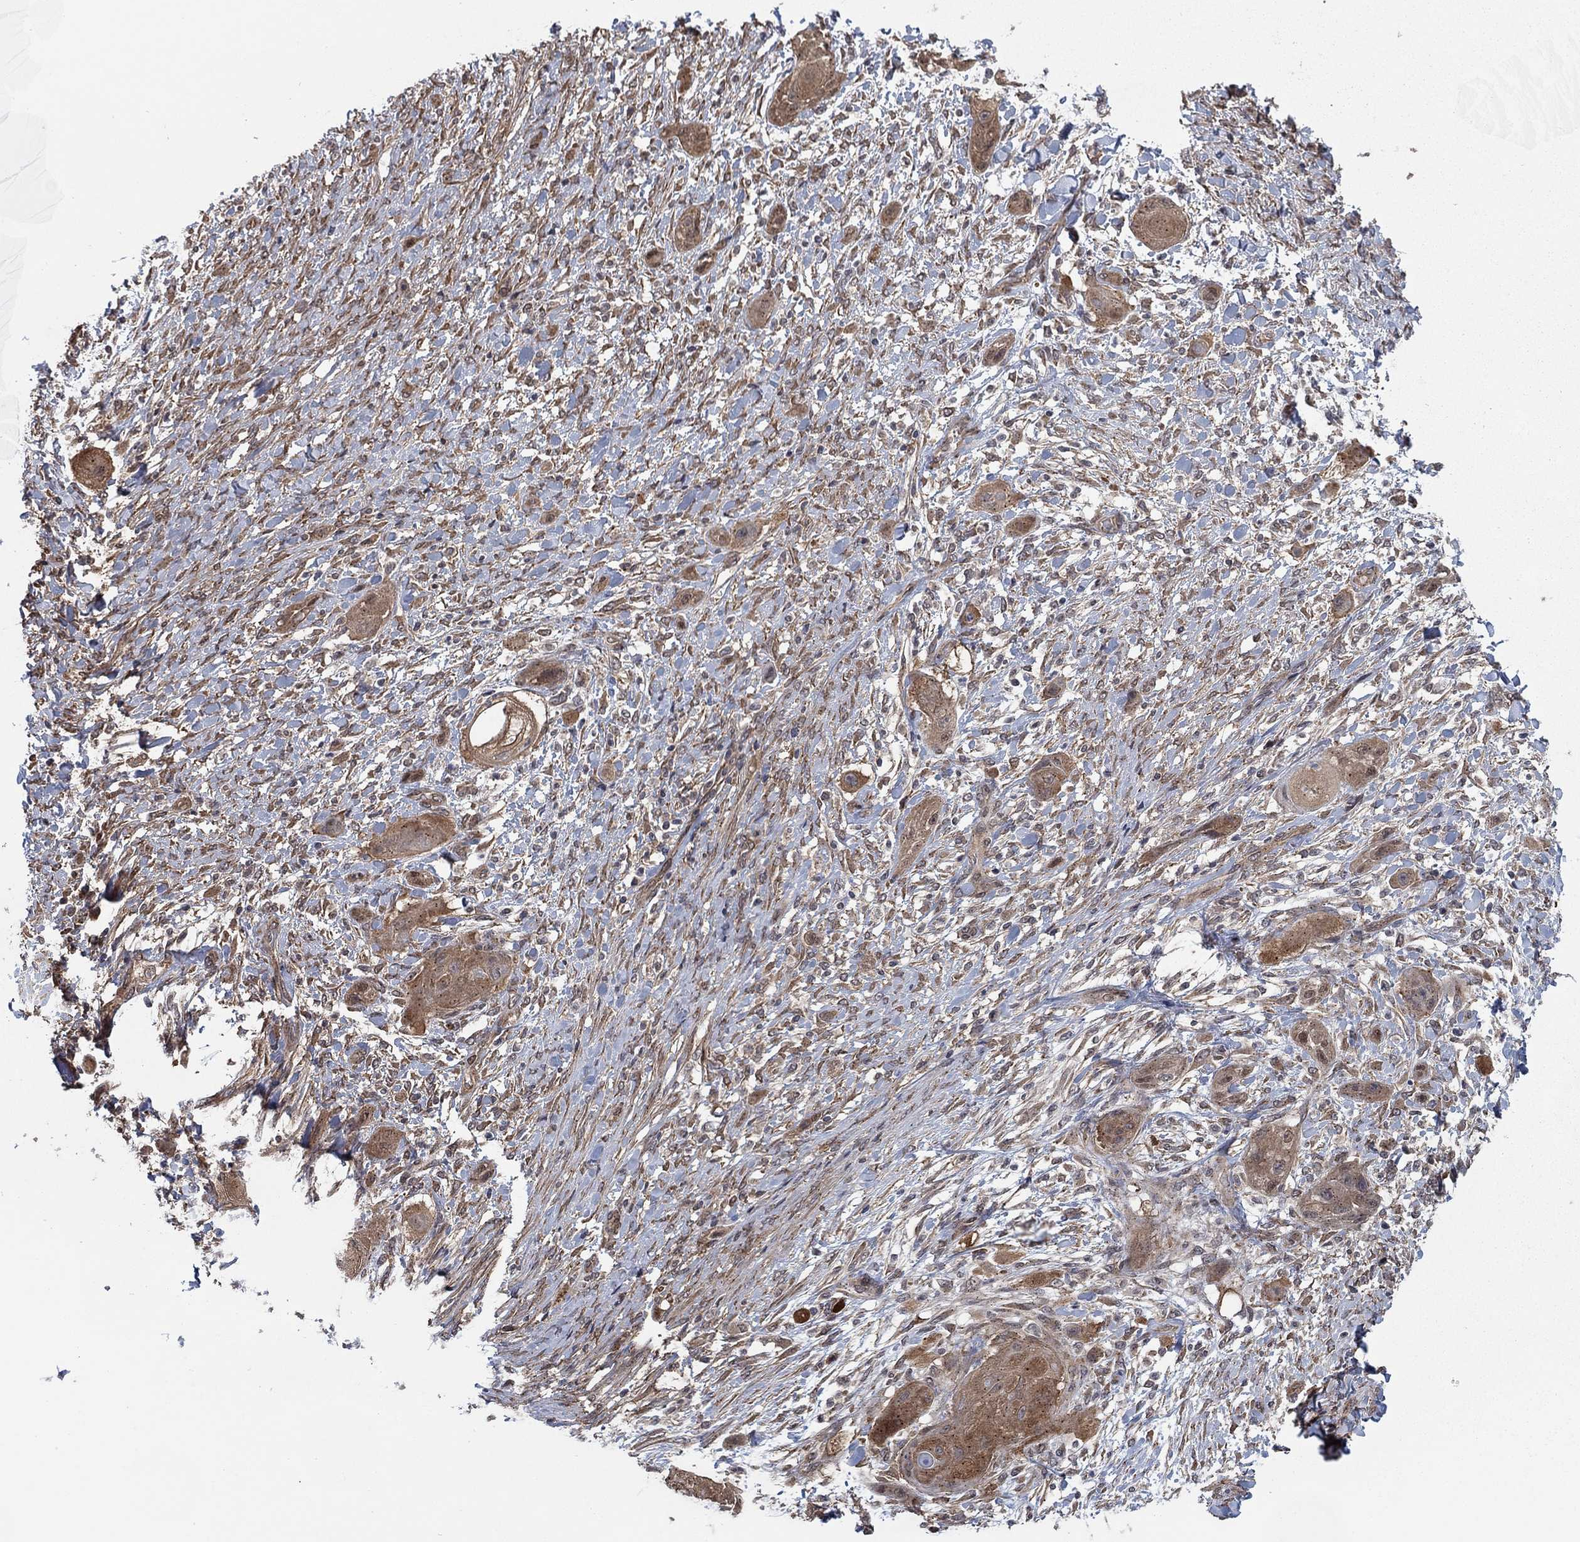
{"staining": {"intensity": "moderate", "quantity": "25%-75%", "location": "cytoplasmic/membranous,nuclear"}, "tissue": "skin cancer", "cell_type": "Tumor cells", "image_type": "cancer", "snomed": [{"axis": "morphology", "description": "Squamous cell carcinoma, NOS"}, {"axis": "topography", "description": "Skin"}], "caption": "This micrograph shows squamous cell carcinoma (skin) stained with immunohistochemistry to label a protein in brown. The cytoplasmic/membranous and nuclear of tumor cells show moderate positivity for the protein. Nuclei are counter-stained blue.", "gene": "SH3RF1", "patient": {"sex": "male", "age": 62}}